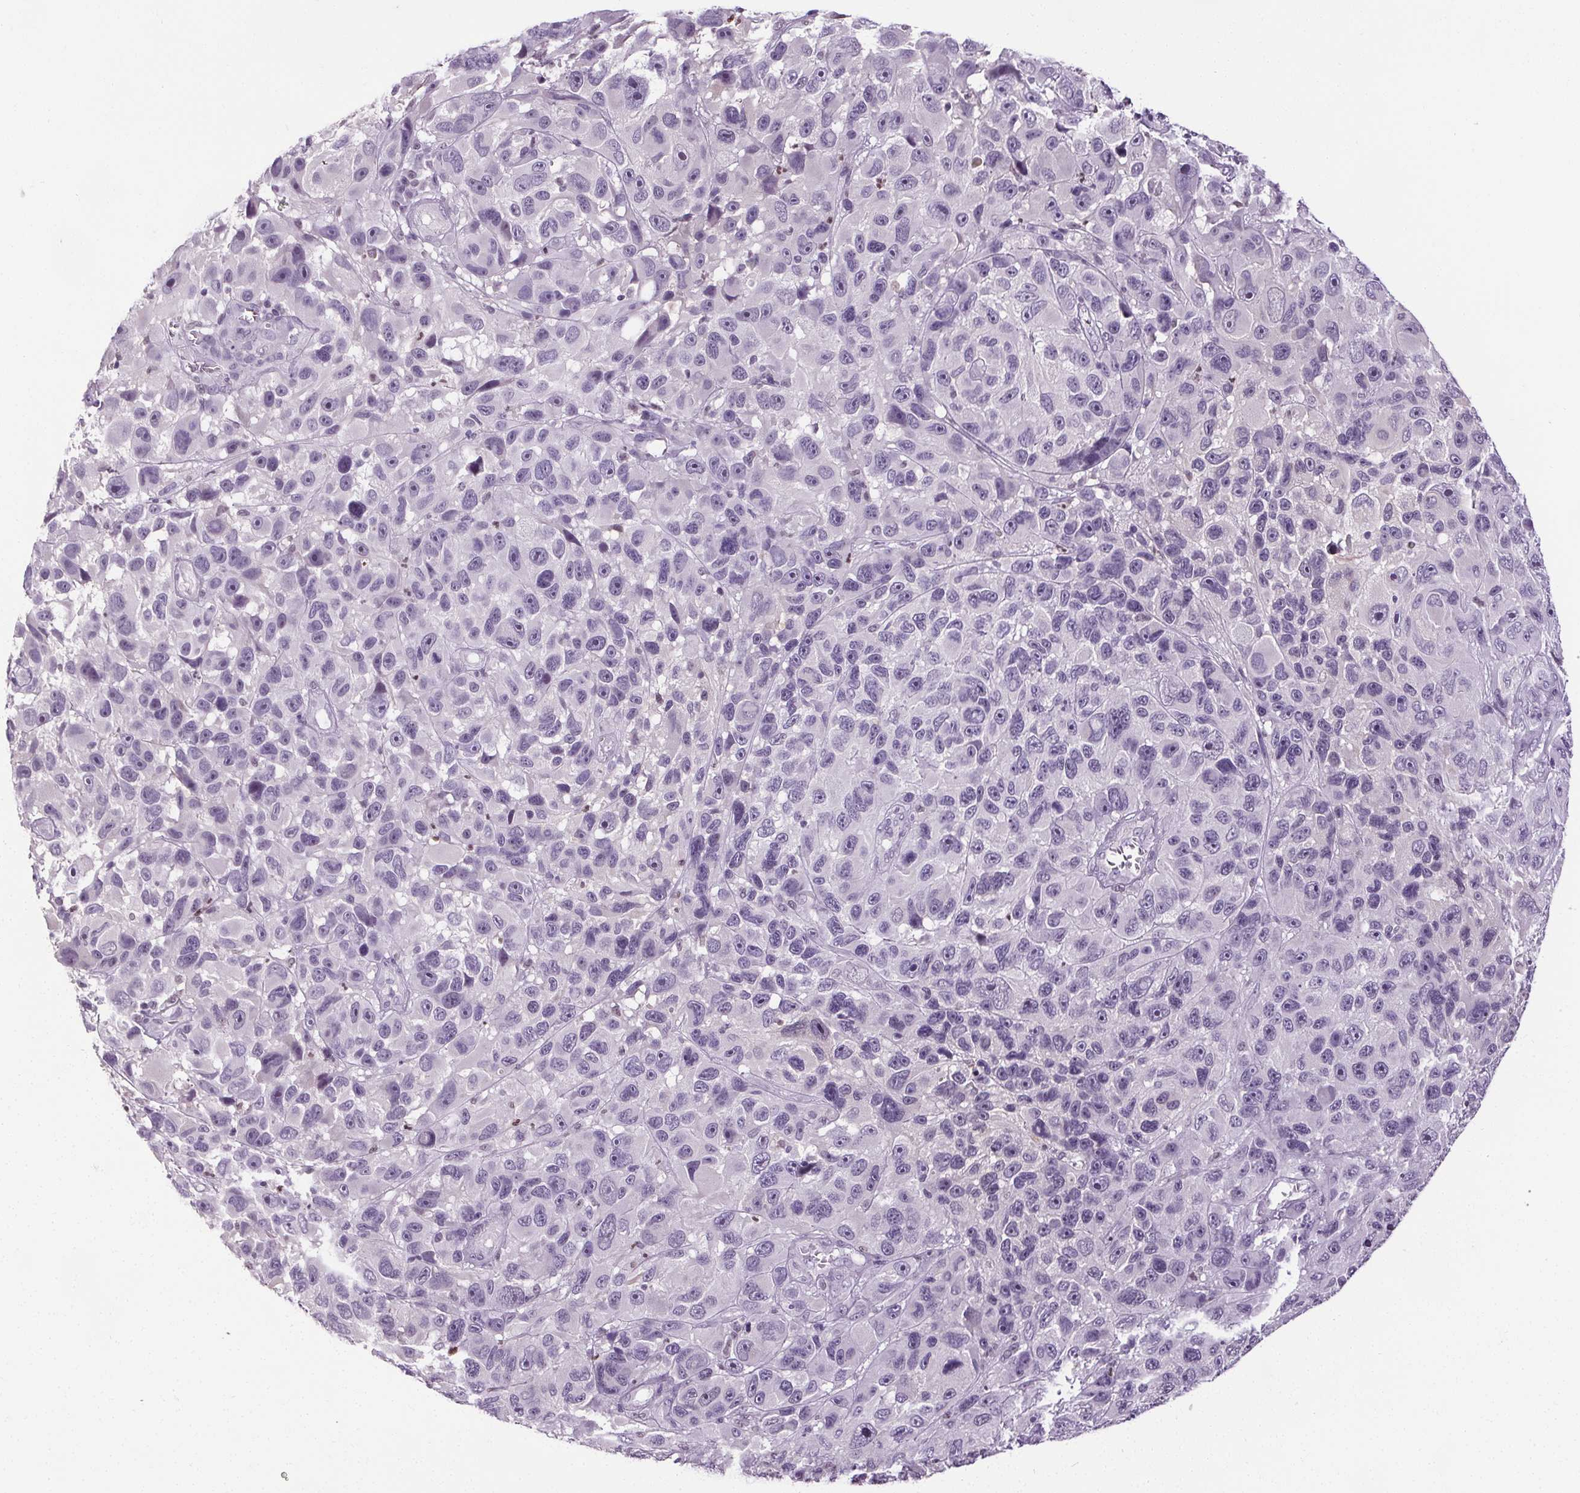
{"staining": {"intensity": "negative", "quantity": "none", "location": "none"}, "tissue": "melanoma", "cell_type": "Tumor cells", "image_type": "cancer", "snomed": [{"axis": "morphology", "description": "Malignant melanoma, NOS"}, {"axis": "topography", "description": "Skin"}], "caption": "High magnification brightfield microscopy of malignant melanoma stained with DAB (3,3'-diaminobenzidine) (brown) and counterstained with hematoxylin (blue): tumor cells show no significant expression. Nuclei are stained in blue.", "gene": "TMEM240", "patient": {"sex": "male", "age": 53}}